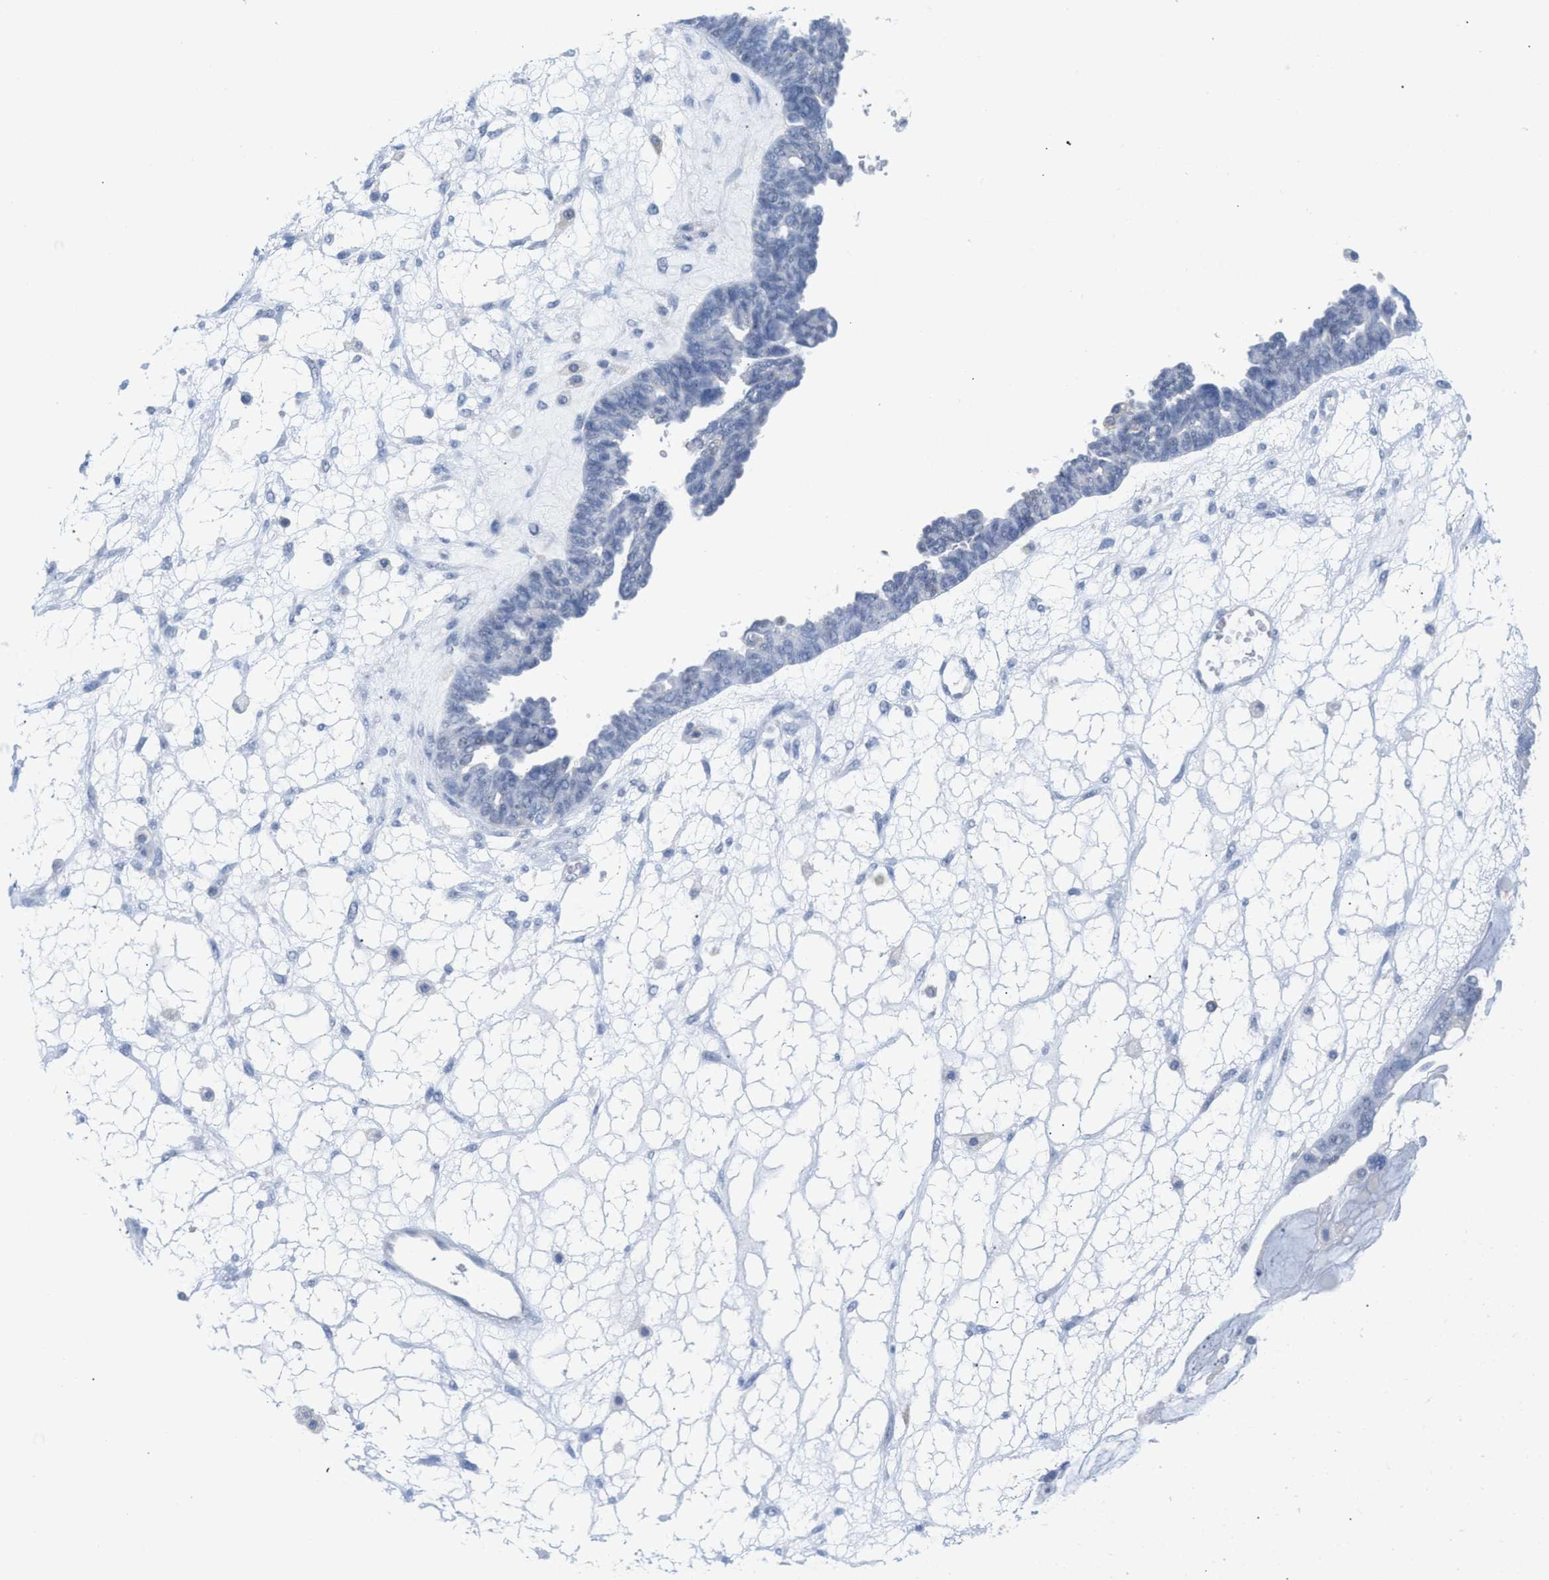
{"staining": {"intensity": "negative", "quantity": "none", "location": "none"}, "tissue": "ovarian cancer", "cell_type": "Tumor cells", "image_type": "cancer", "snomed": [{"axis": "morphology", "description": "Cystadenocarcinoma, serous, NOS"}, {"axis": "topography", "description": "Ovary"}], "caption": "High power microscopy histopathology image of an immunohistochemistry (IHC) image of serous cystadenocarcinoma (ovarian), revealing no significant staining in tumor cells.", "gene": "IL16", "patient": {"sex": "female", "age": 79}}